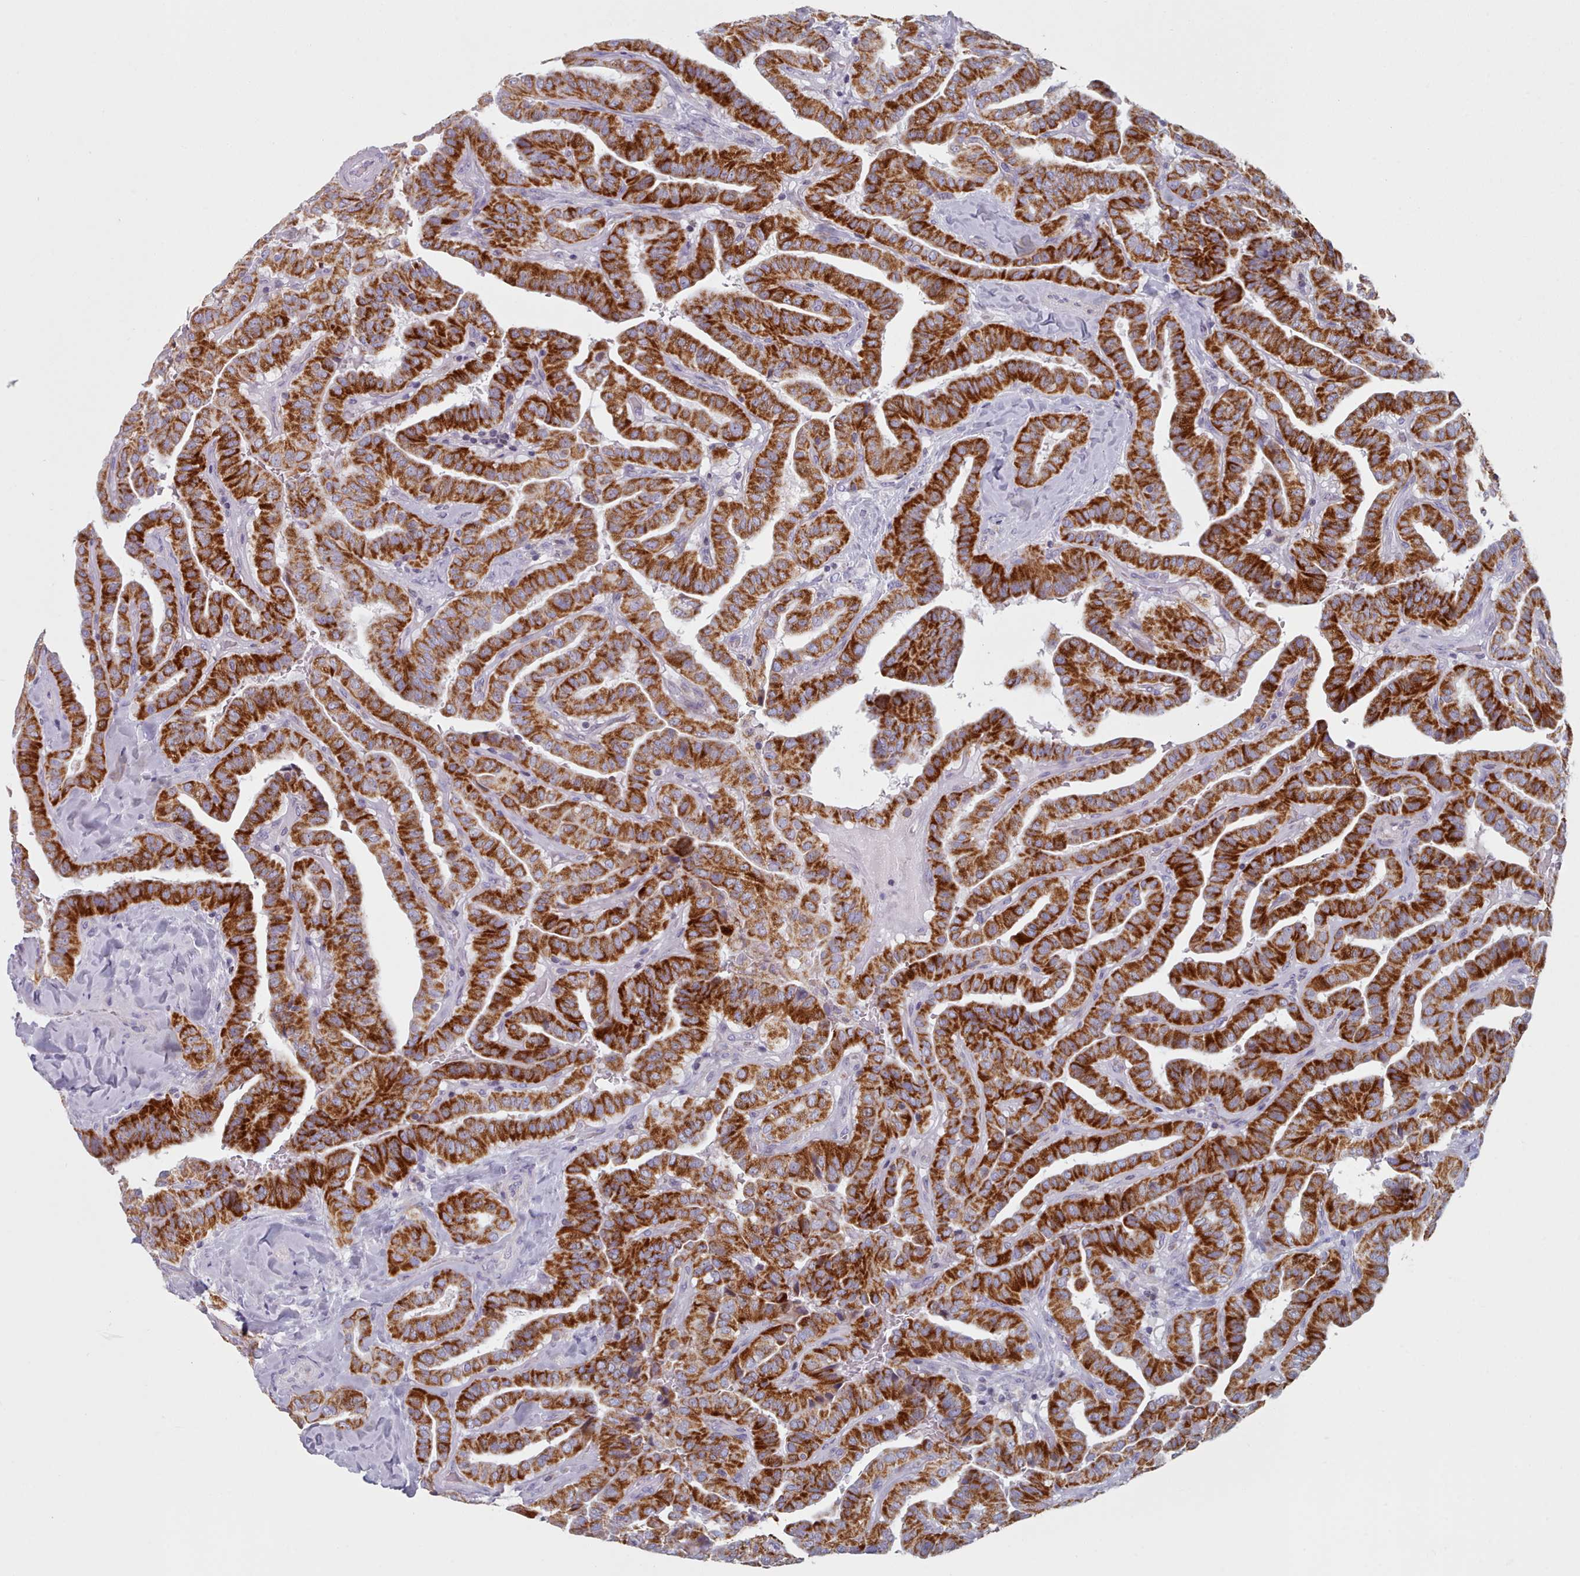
{"staining": {"intensity": "strong", "quantity": ">75%", "location": "cytoplasmic/membranous"}, "tissue": "thyroid cancer", "cell_type": "Tumor cells", "image_type": "cancer", "snomed": [{"axis": "morphology", "description": "Papillary adenocarcinoma, NOS"}, {"axis": "topography", "description": "Thyroid gland"}], "caption": "High-magnification brightfield microscopy of thyroid cancer (papillary adenocarcinoma) stained with DAB (3,3'-diaminobenzidine) (brown) and counterstained with hematoxylin (blue). tumor cells exhibit strong cytoplasmic/membranous staining is appreciated in about>75% of cells.", "gene": "FAM170B", "patient": {"sex": "male", "age": 77}}